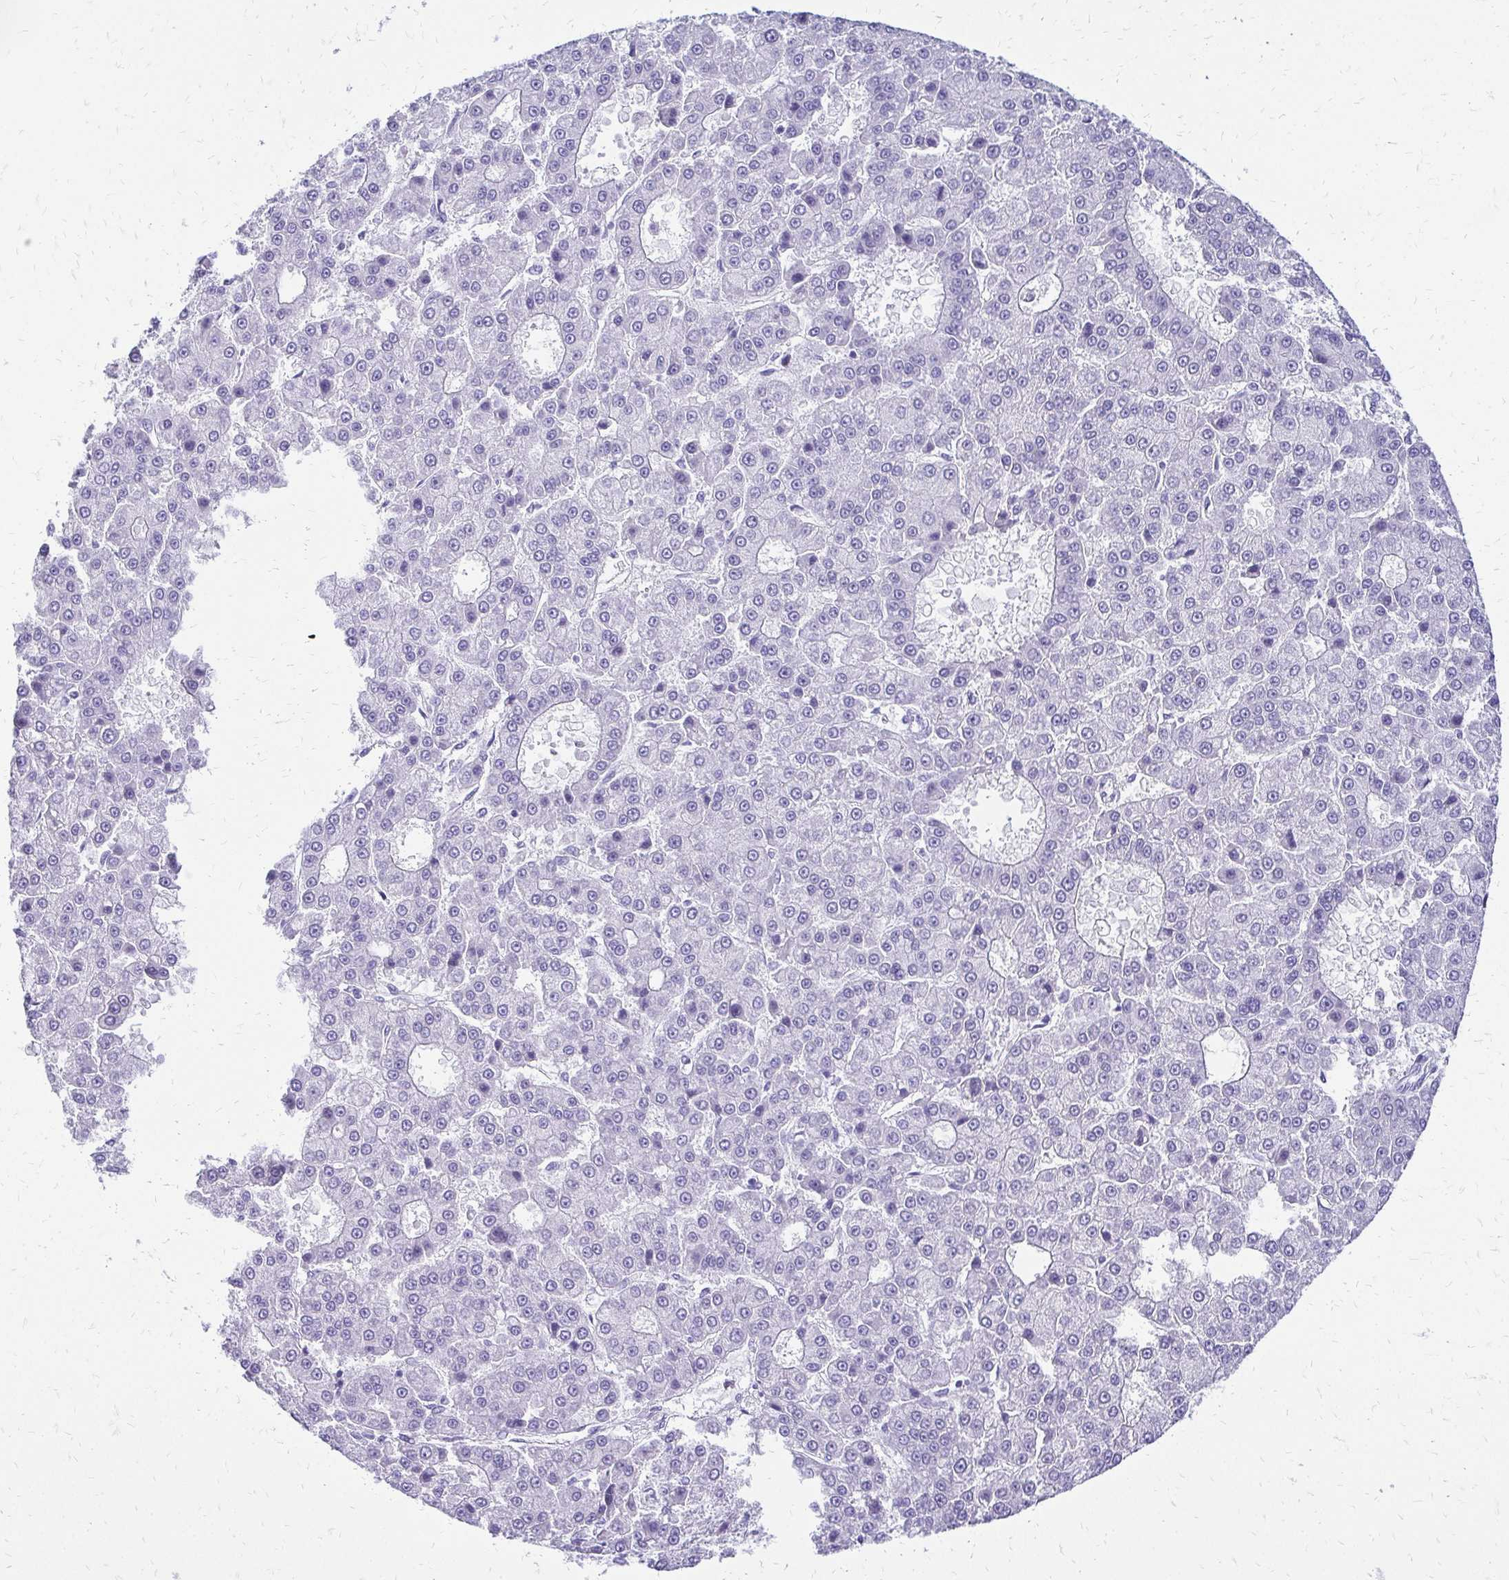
{"staining": {"intensity": "negative", "quantity": "none", "location": "none"}, "tissue": "liver cancer", "cell_type": "Tumor cells", "image_type": "cancer", "snomed": [{"axis": "morphology", "description": "Carcinoma, Hepatocellular, NOS"}, {"axis": "topography", "description": "Liver"}], "caption": "There is no significant staining in tumor cells of liver hepatocellular carcinoma.", "gene": "SLC32A1", "patient": {"sex": "male", "age": 70}}